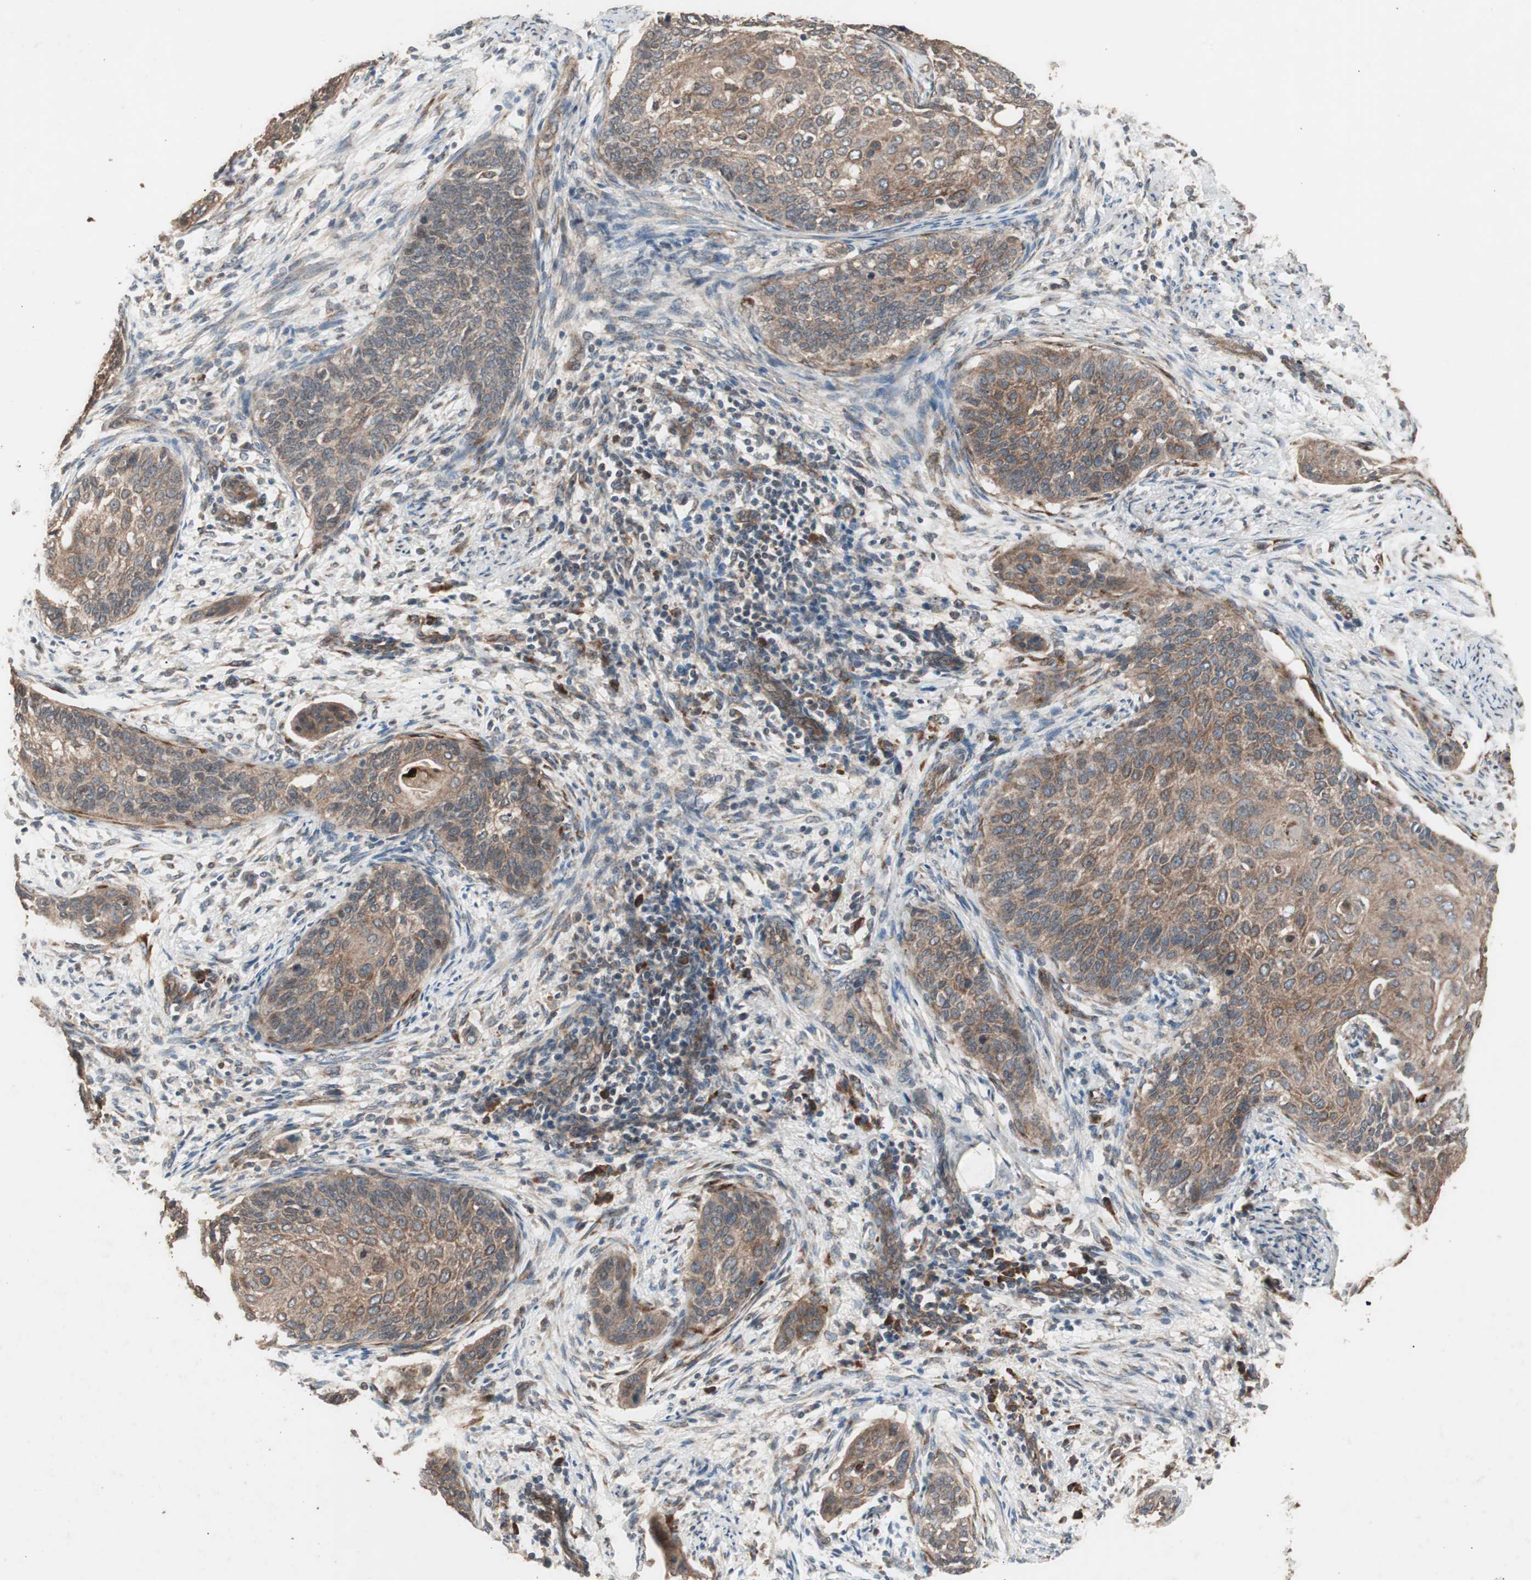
{"staining": {"intensity": "moderate", "quantity": ">75%", "location": "cytoplasmic/membranous"}, "tissue": "cervical cancer", "cell_type": "Tumor cells", "image_type": "cancer", "snomed": [{"axis": "morphology", "description": "Squamous cell carcinoma, NOS"}, {"axis": "topography", "description": "Cervix"}], "caption": "Immunohistochemistry (DAB) staining of human squamous cell carcinoma (cervical) displays moderate cytoplasmic/membranous protein staining in about >75% of tumor cells.", "gene": "LZTS1", "patient": {"sex": "female", "age": 33}}